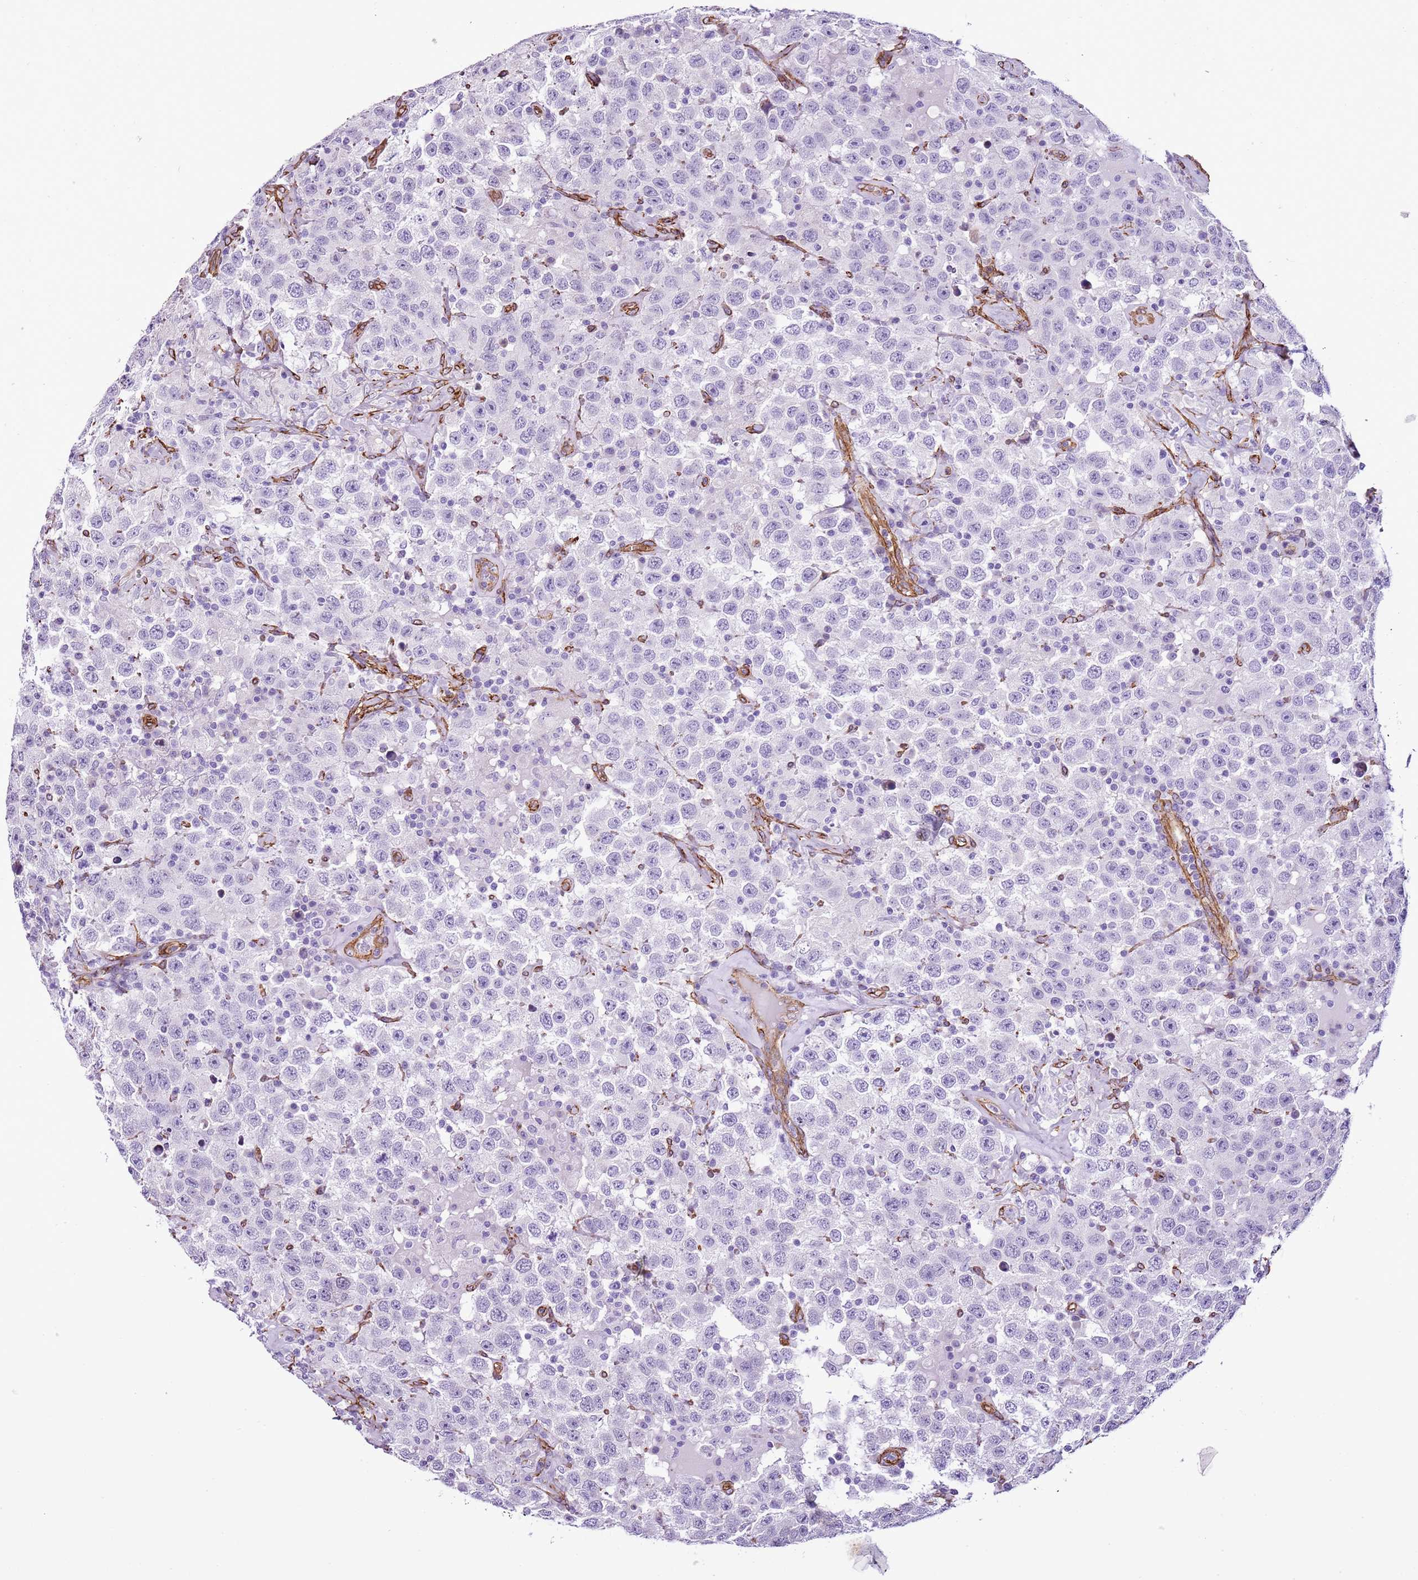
{"staining": {"intensity": "negative", "quantity": "none", "location": "none"}, "tissue": "testis cancer", "cell_type": "Tumor cells", "image_type": "cancer", "snomed": [{"axis": "morphology", "description": "Seminoma, NOS"}, {"axis": "topography", "description": "Testis"}], "caption": "Immunohistochemistry (IHC) photomicrograph of neoplastic tissue: testis cancer (seminoma) stained with DAB exhibits no significant protein expression in tumor cells.", "gene": "CTDSPL", "patient": {"sex": "male", "age": 41}}